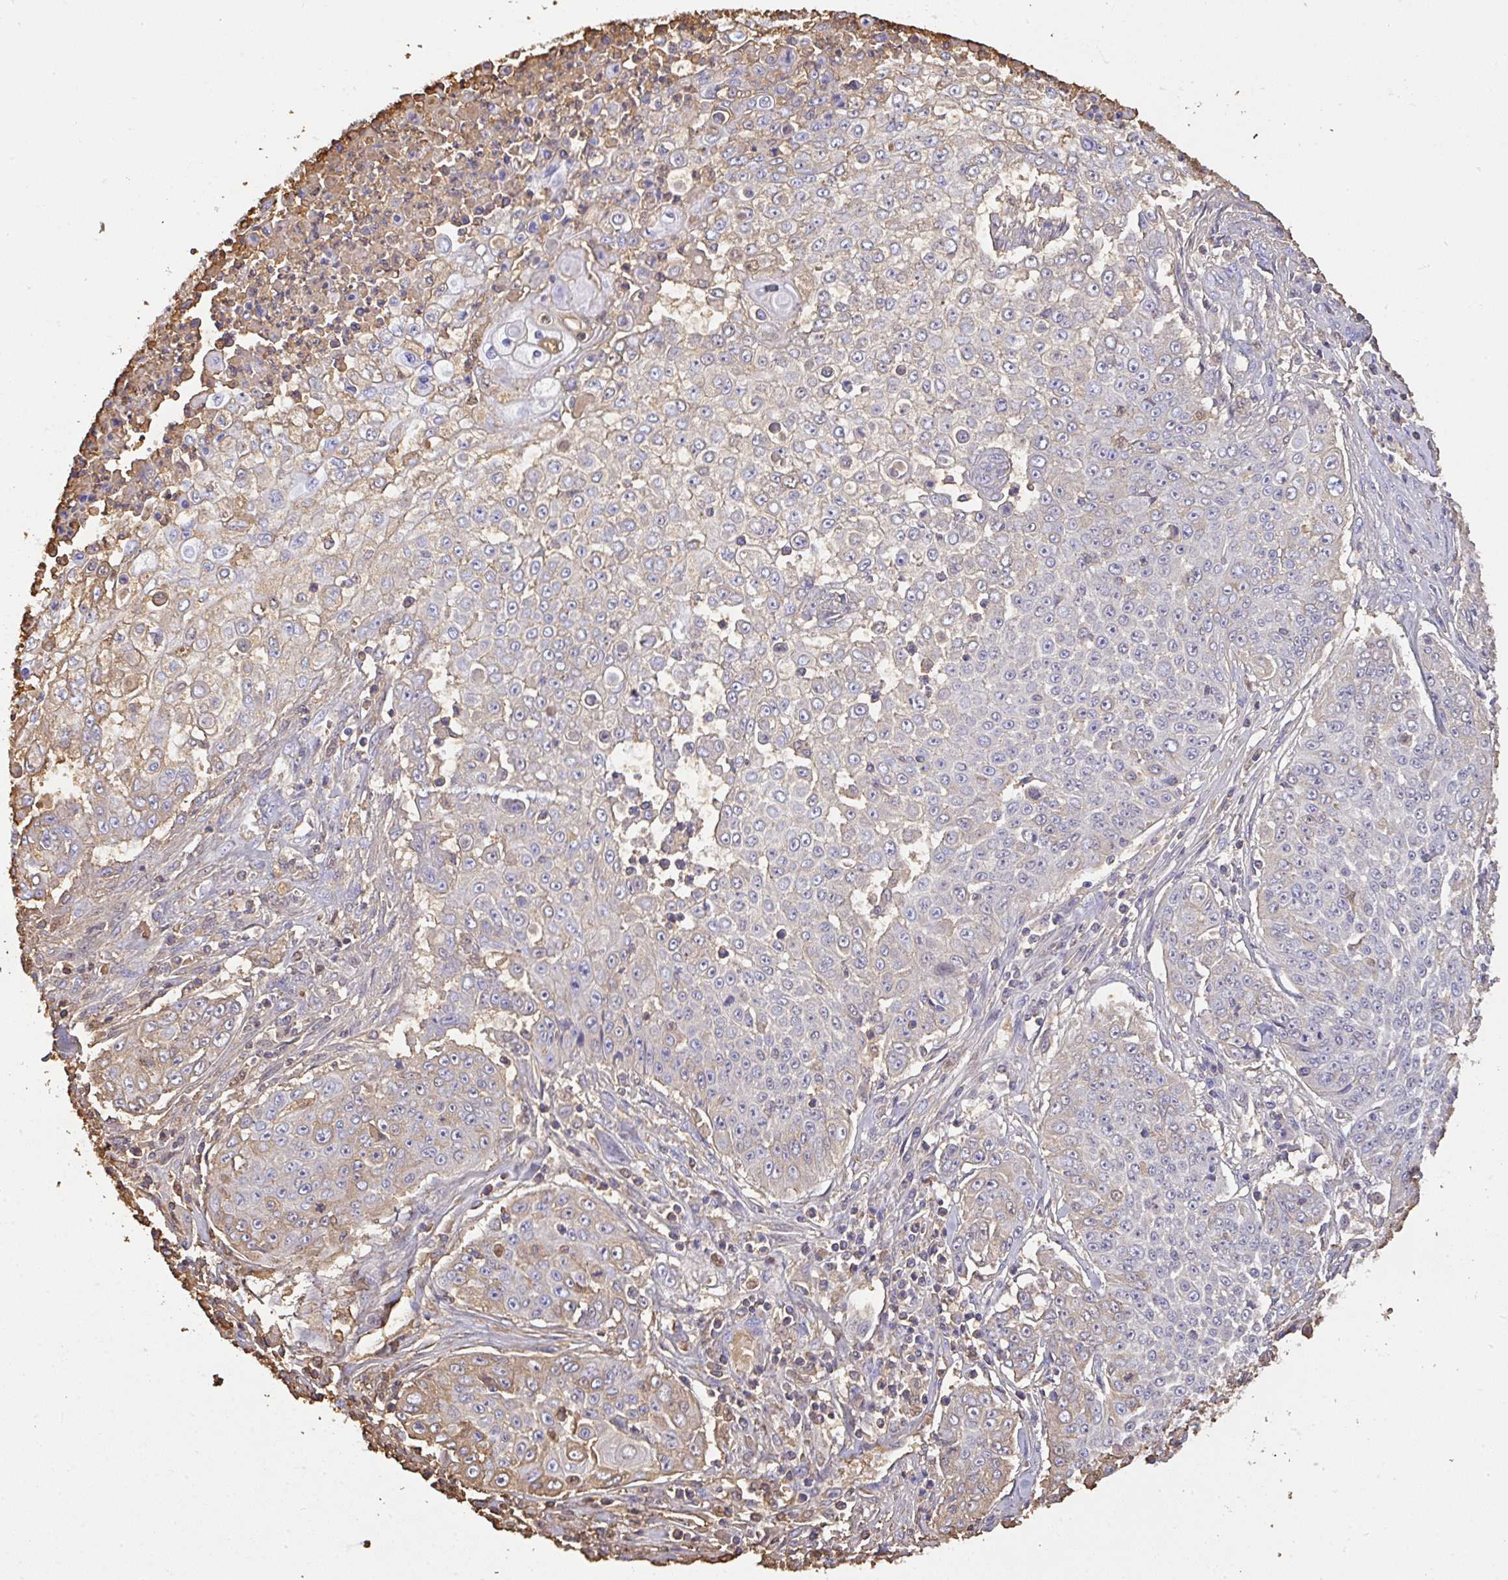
{"staining": {"intensity": "weak", "quantity": "<25%", "location": "cytoplasmic/membranous"}, "tissue": "skin cancer", "cell_type": "Tumor cells", "image_type": "cancer", "snomed": [{"axis": "morphology", "description": "Squamous cell carcinoma, NOS"}, {"axis": "topography", "description": "Skin"}], "caption": "Immunohistochemistry (IHC) photomicrograph of neoplastic tissue: skin cancer stained with DAB exhibits no significant protein positivity in tumor cells.", "gene": "SMYD5", "patient": {"sex": "male", "age": 24}}